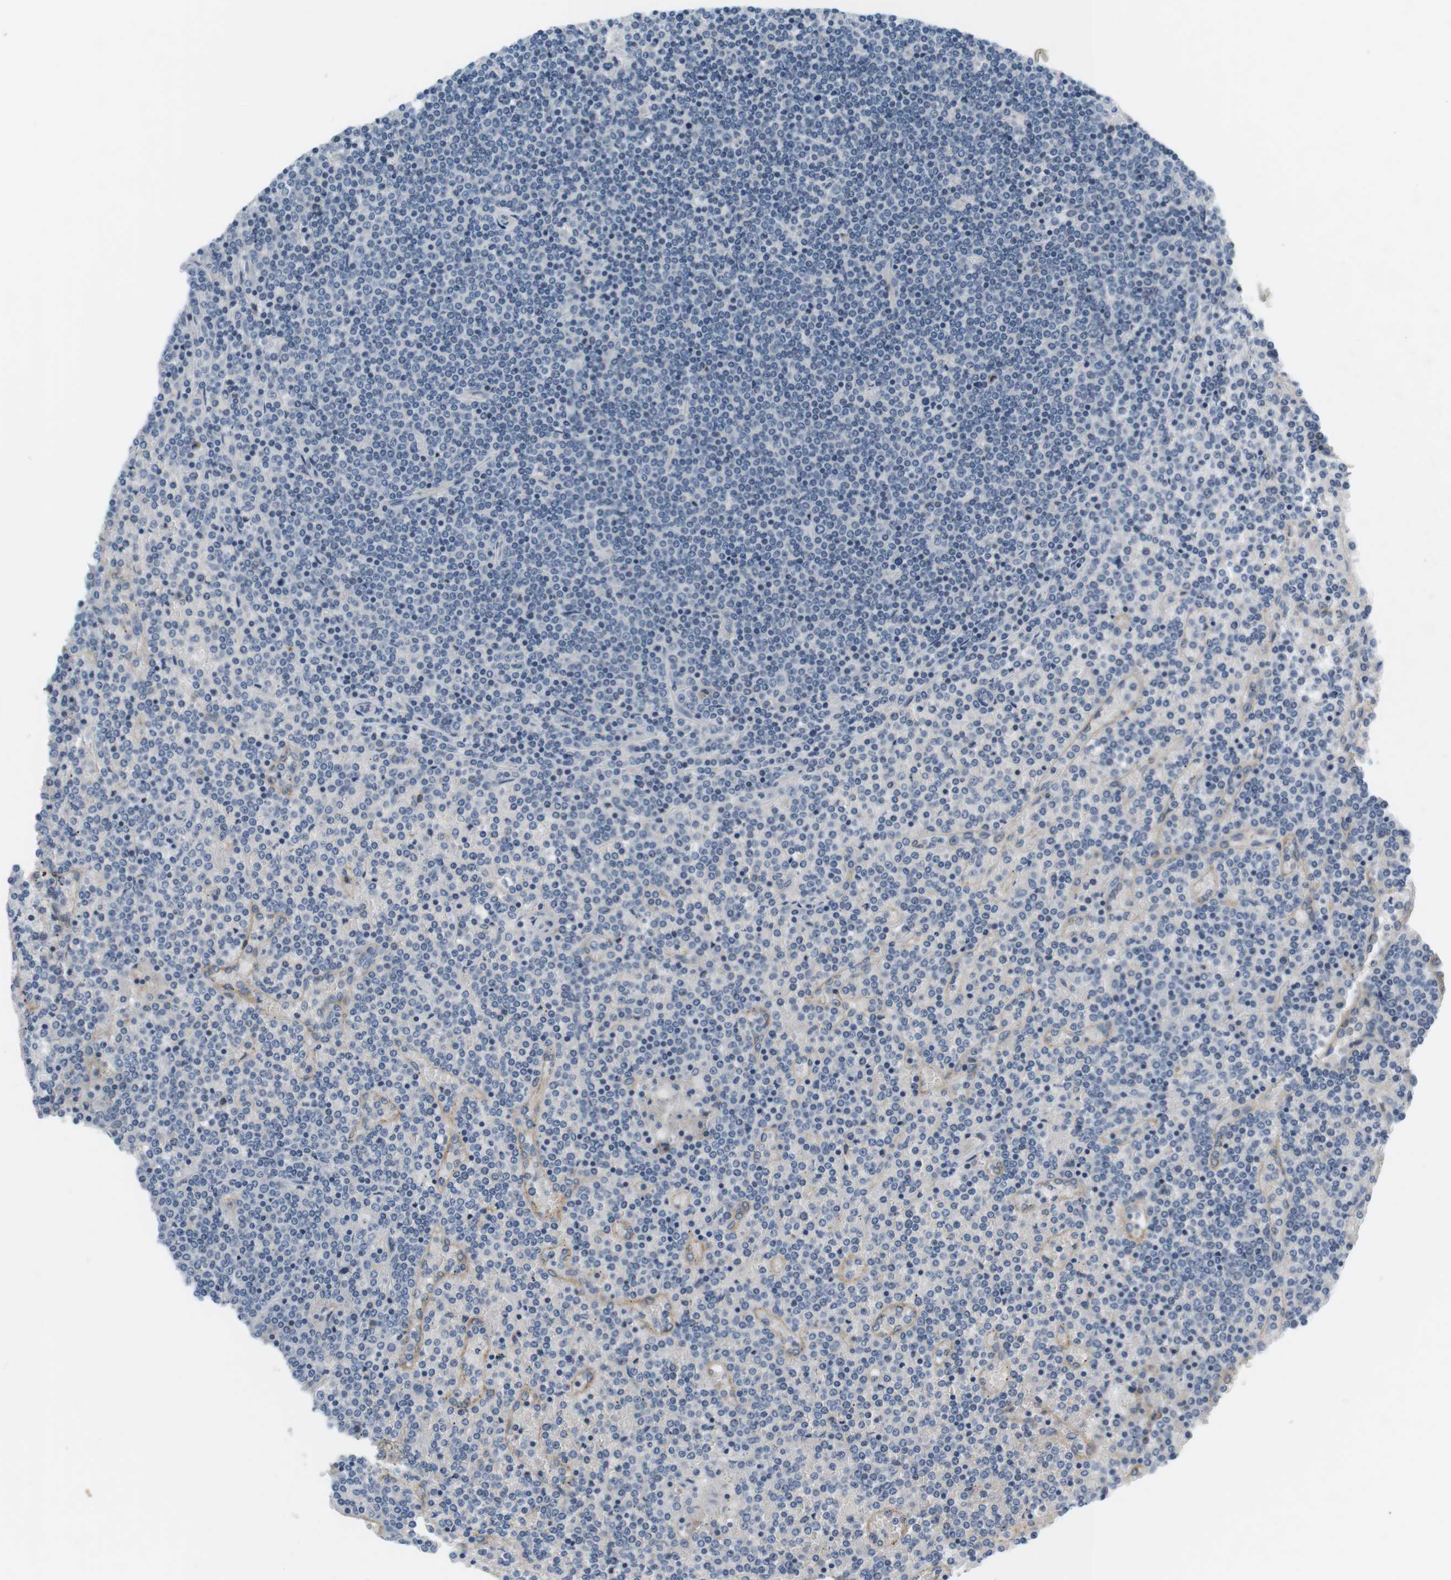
{"staining": {"intensity": "negative", "quantity": "none", "location": "none"}, "tissue": "lymphoma", "cell_type": "Tumor cells", "image_type": "cancer", "snomed": [{"axis": "morphology", "description": "Malignant lymphoma, non-Hodgkin's type, Low grade"}, {"axis": "topography", "description": "Spleen"}], "caption": "Human low-grade malignant lymphoma, non-Hodgkin's type stained for a protein using immunohistochemistry reveals no expression in tumor cells.", "gene": "SLC30A1", "patient": {"sex": "female", "age": 19}}